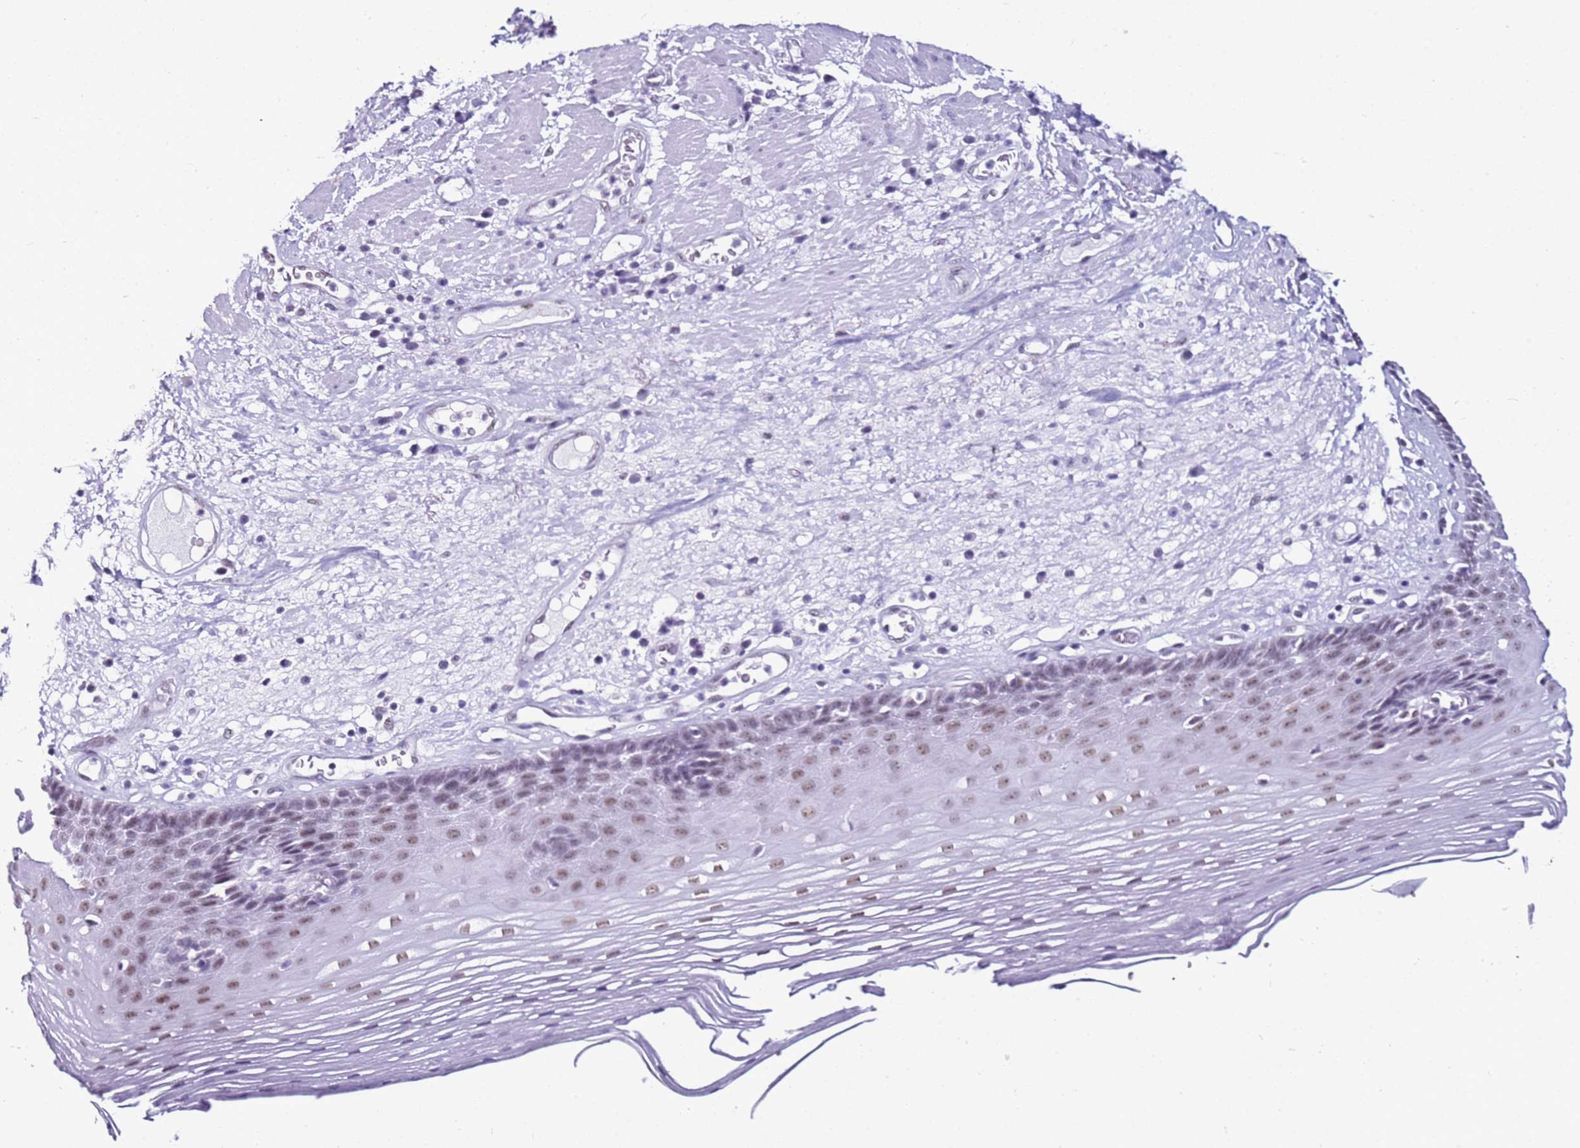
{"staining": {"intensity": "weak", "quantity": ">75%", "location": "nuclear"}, "tissue": "esophagus", "cell_type": "Squamous epithelial cells", "image_type": "normal", "snomed": [{"axis": "morphology", "description": "Normal tissue, NOS"}, {"axis": "topography", "description": "Esophagus"}], "caption": "Protein positivity by immunohistochemistry shows weak nuclear staining in about >75% of squamous epithelial cells in unremarkable esophagus. (DAB IHC with brightfield microscopy, high magnification).", "gene": "DHX15", "patient": {"sex": "male", "age": 62}}